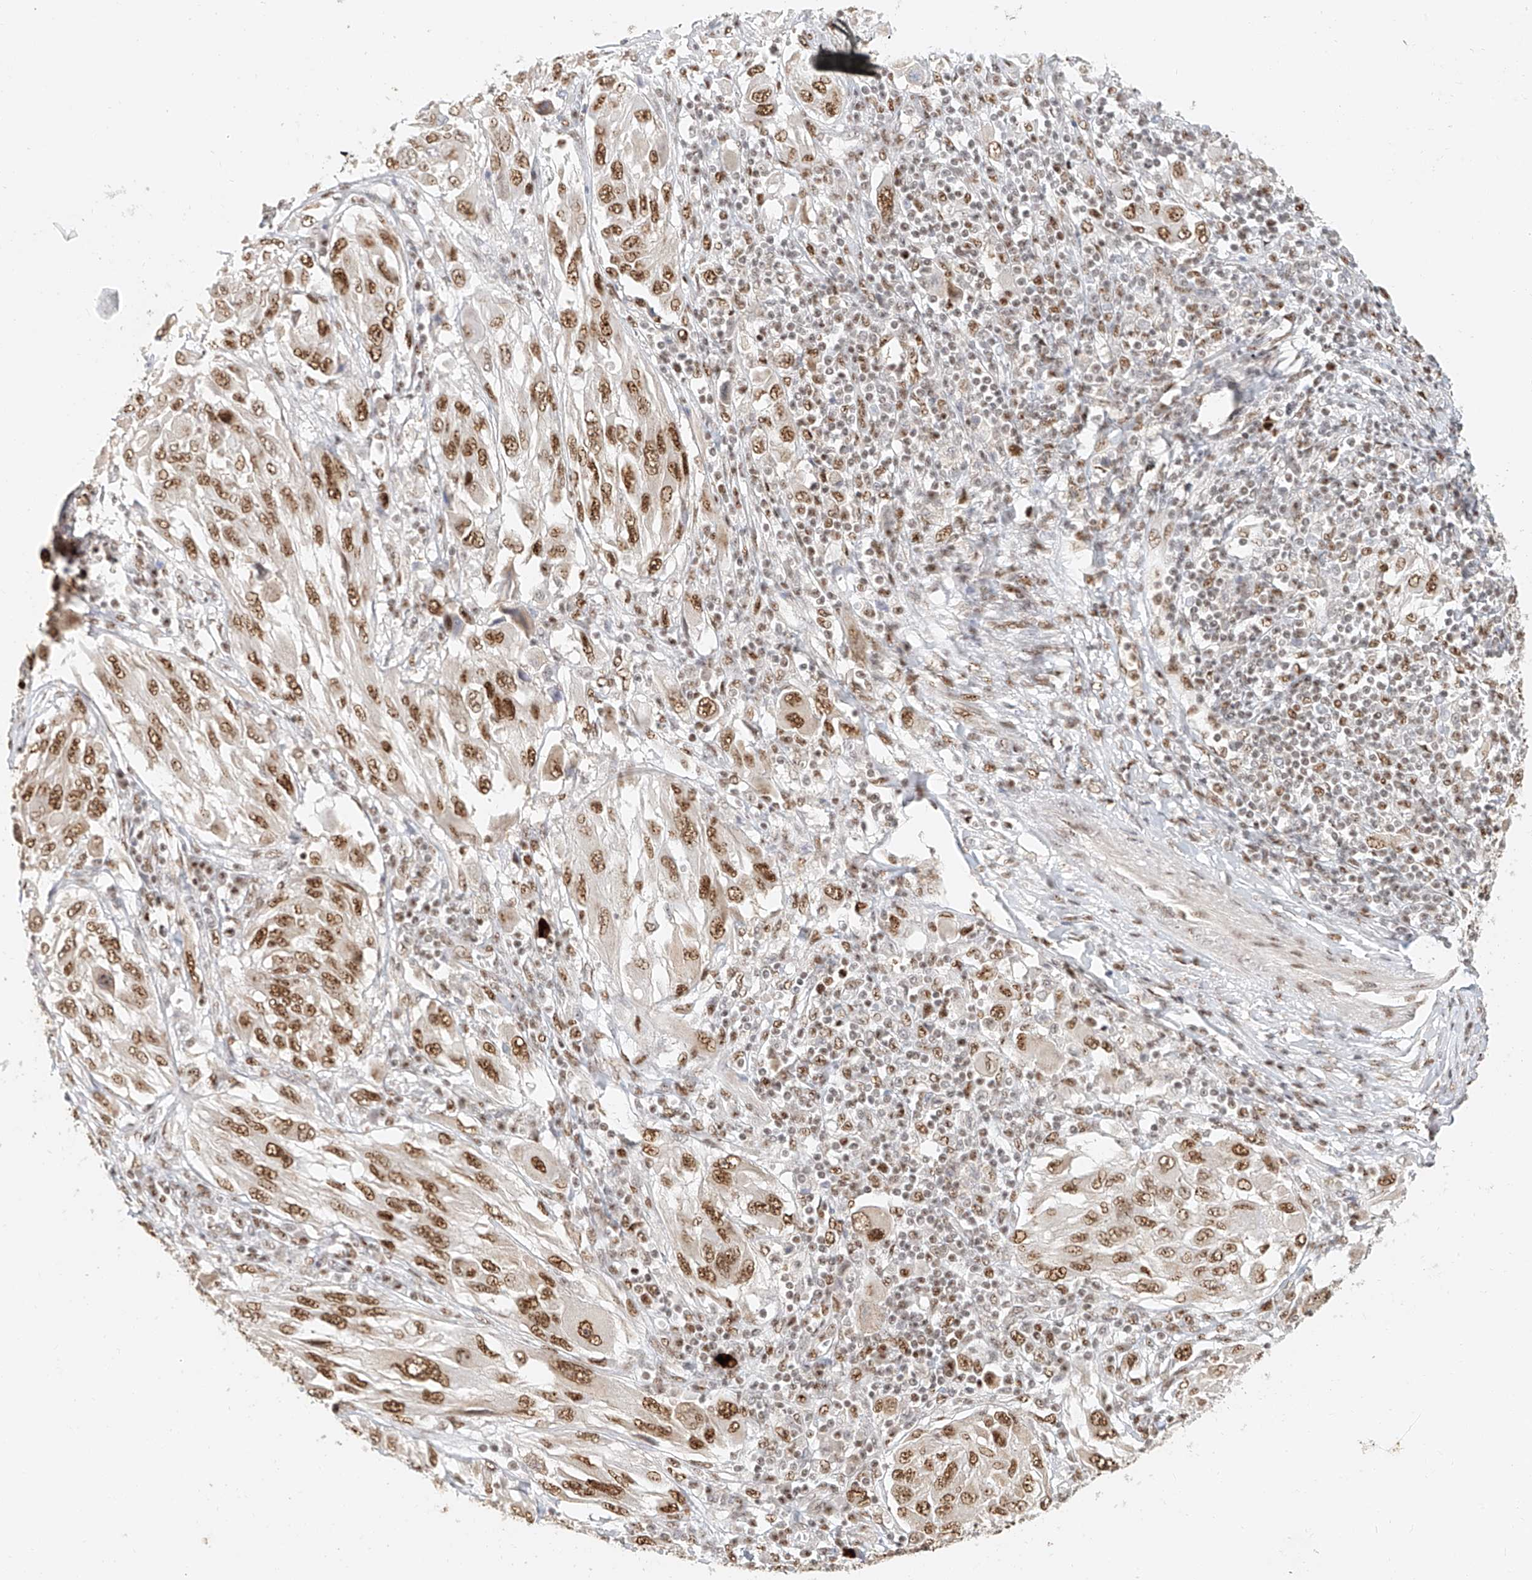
{"staining": {"intensity": "moderate", "quantity": ">75%", "location": "nuclear"}, "tissue": "melanoma", "cell_type": "Tumor cells", "image_type": "cancer", "snomed": [{"axis": "morphology", "description": "Malignant melanoma, NOS"}, {"axis": "topography", "description": "Skin"}], "caption": "Melanoma stained with a brown dye shows moderate nuclear positive staining in approximately >75% of tumor cells.", "gene": "CXorf58", "patient": {"sex": "female", "age": 91}}